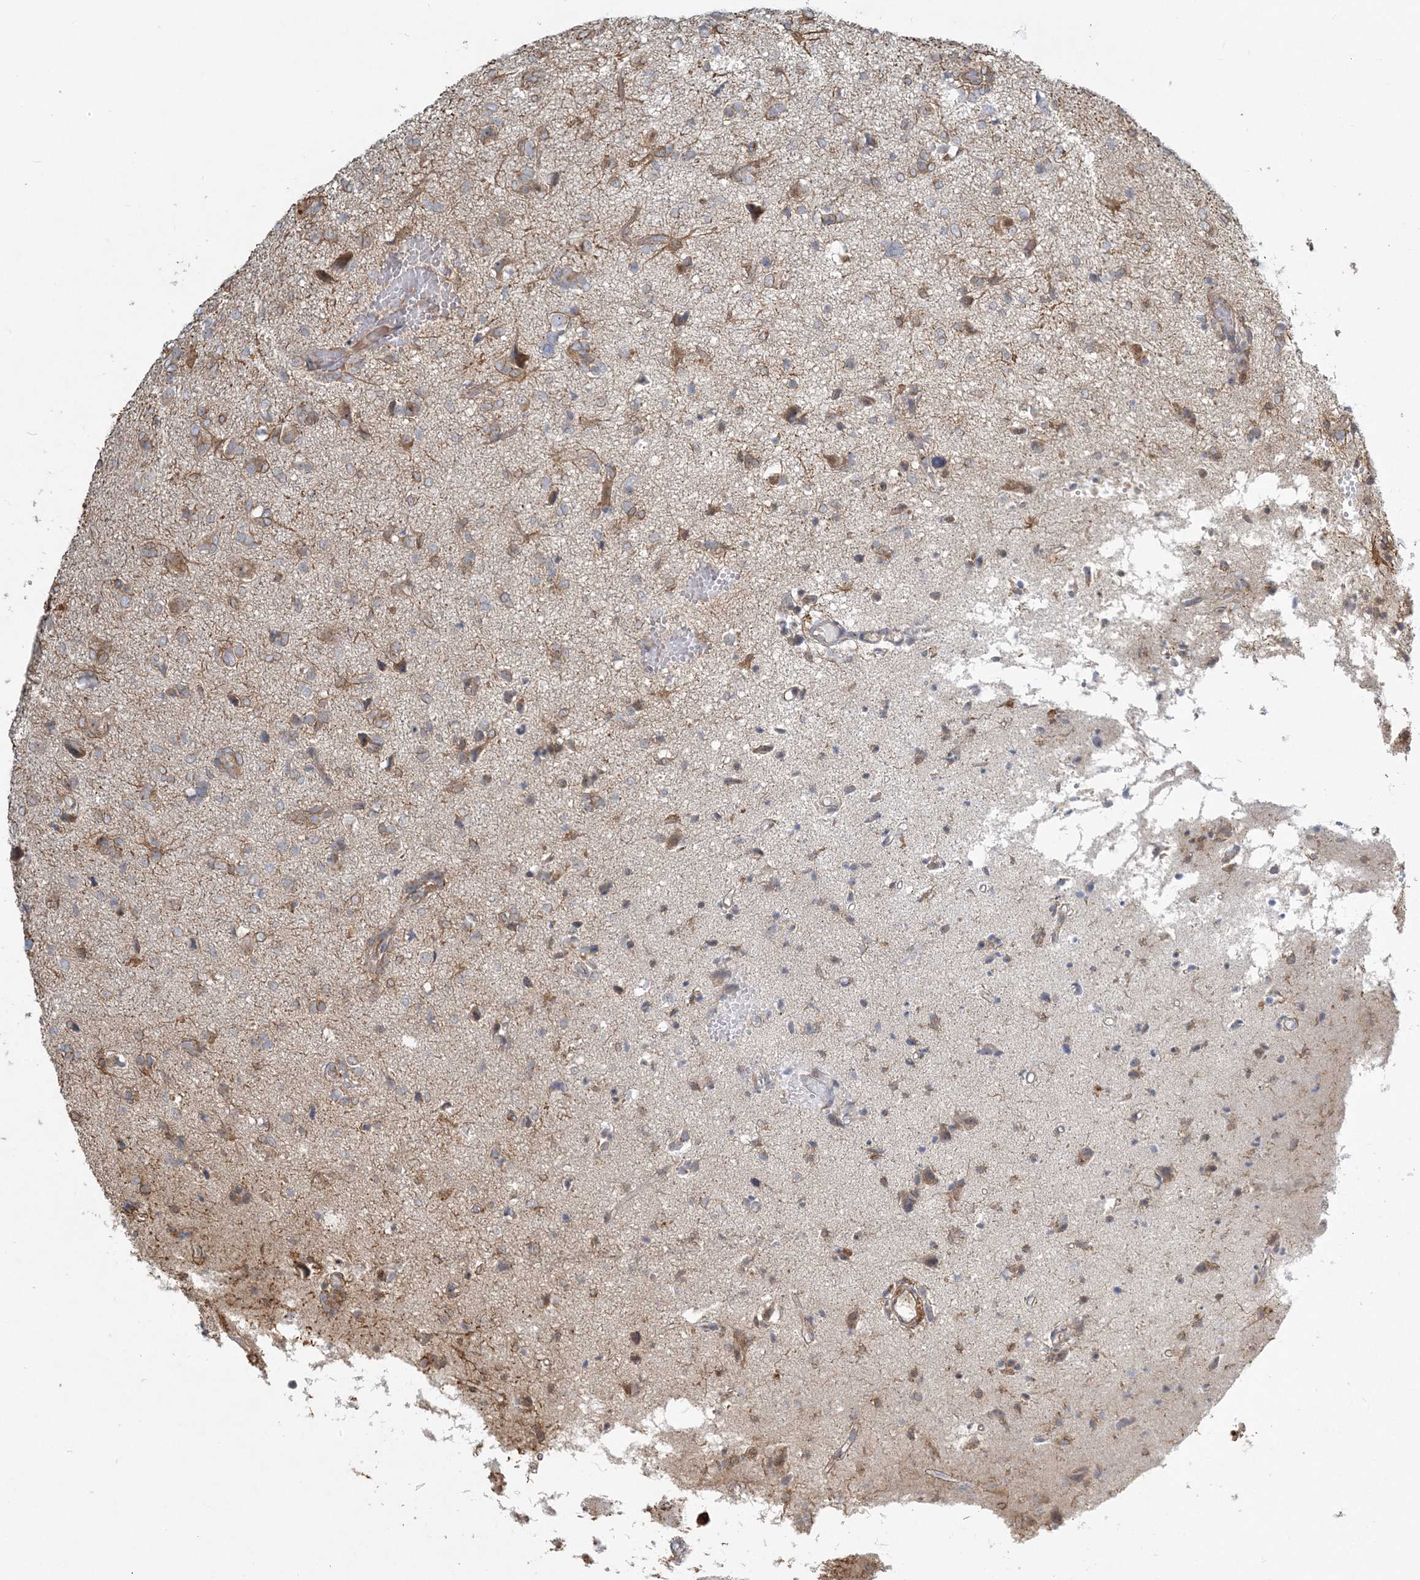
{"staining": {"intensity": "weak", "quantity": "<25%", "location": "cytoplasmic/membranous"}, "tissue": "glioma", "cell_type": "Tumor cells", "image_type": "cancer", "snomed": [{"axis": "morphology", "description": "Glioma, malignant, High grade"}, {"axis": "topography", "description": "Brain"}], "caption": "A photomicrograph of high-grade glioma (malignant) stained for a protein displays no brown staining in tumor cells.", "gene": "AP1AR", "patient": {"sex": "female", "age": 59}}